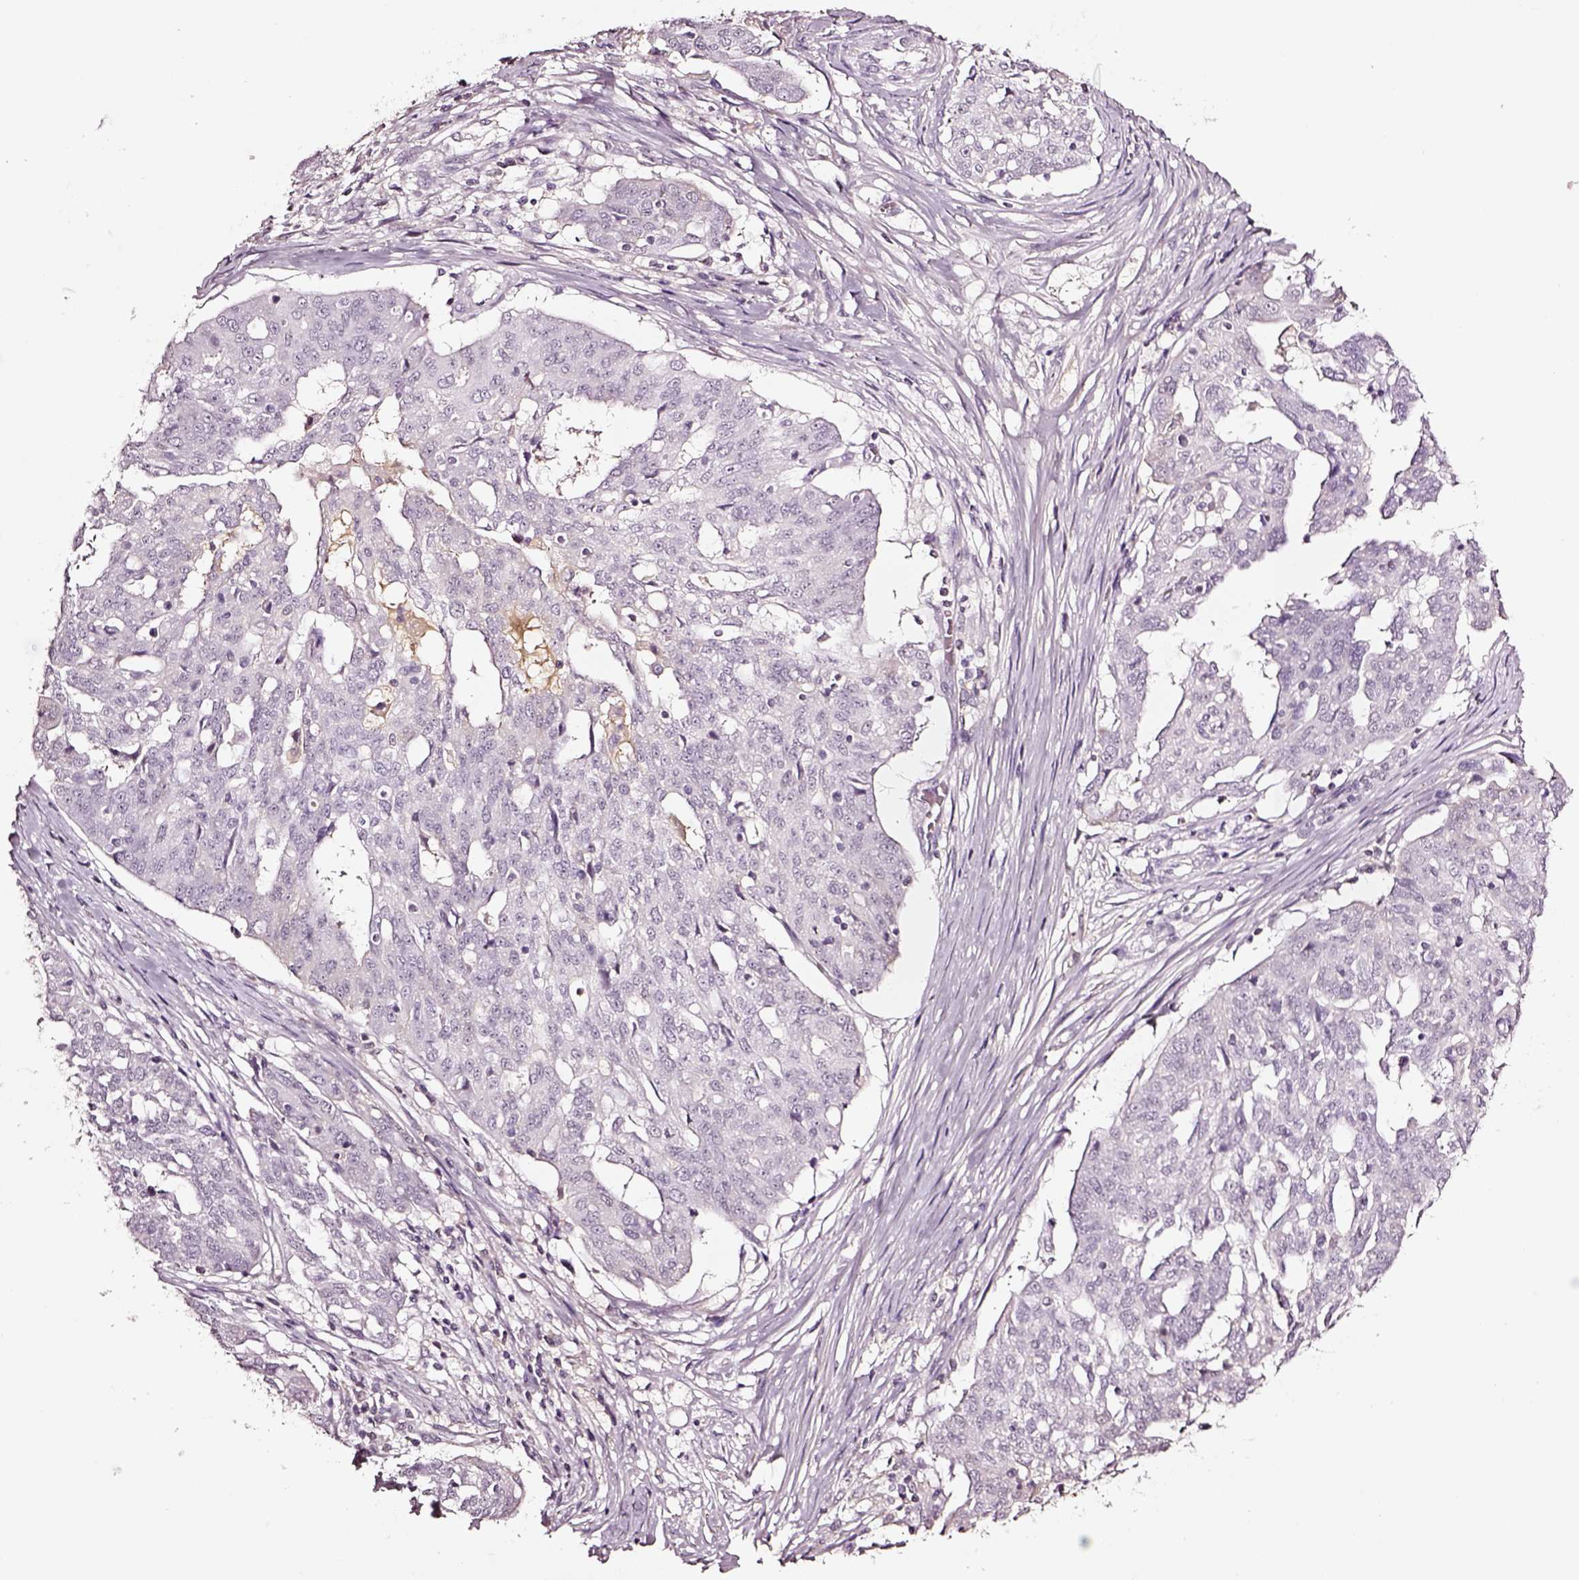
{"staining": {"intensity": "negative", "quantity": "none", "location": "none"}, "tissue": "ovarian cancer", "cell_type": "Tumor cells", "image_type": "cancer", "snomed": [{"axis": "morphology", "description": "Cystadenocarcinoma, serous, NOS"}, {"axis": "topography", "description": "Ovary"}], "caption": "Serous cystadenocarcinoma (ovarian) was stained to show a protein in brown. There is no significant staining in tumor cells.", "gene": "SMIM17", "patient": {"sex": "female", "age": 67}}